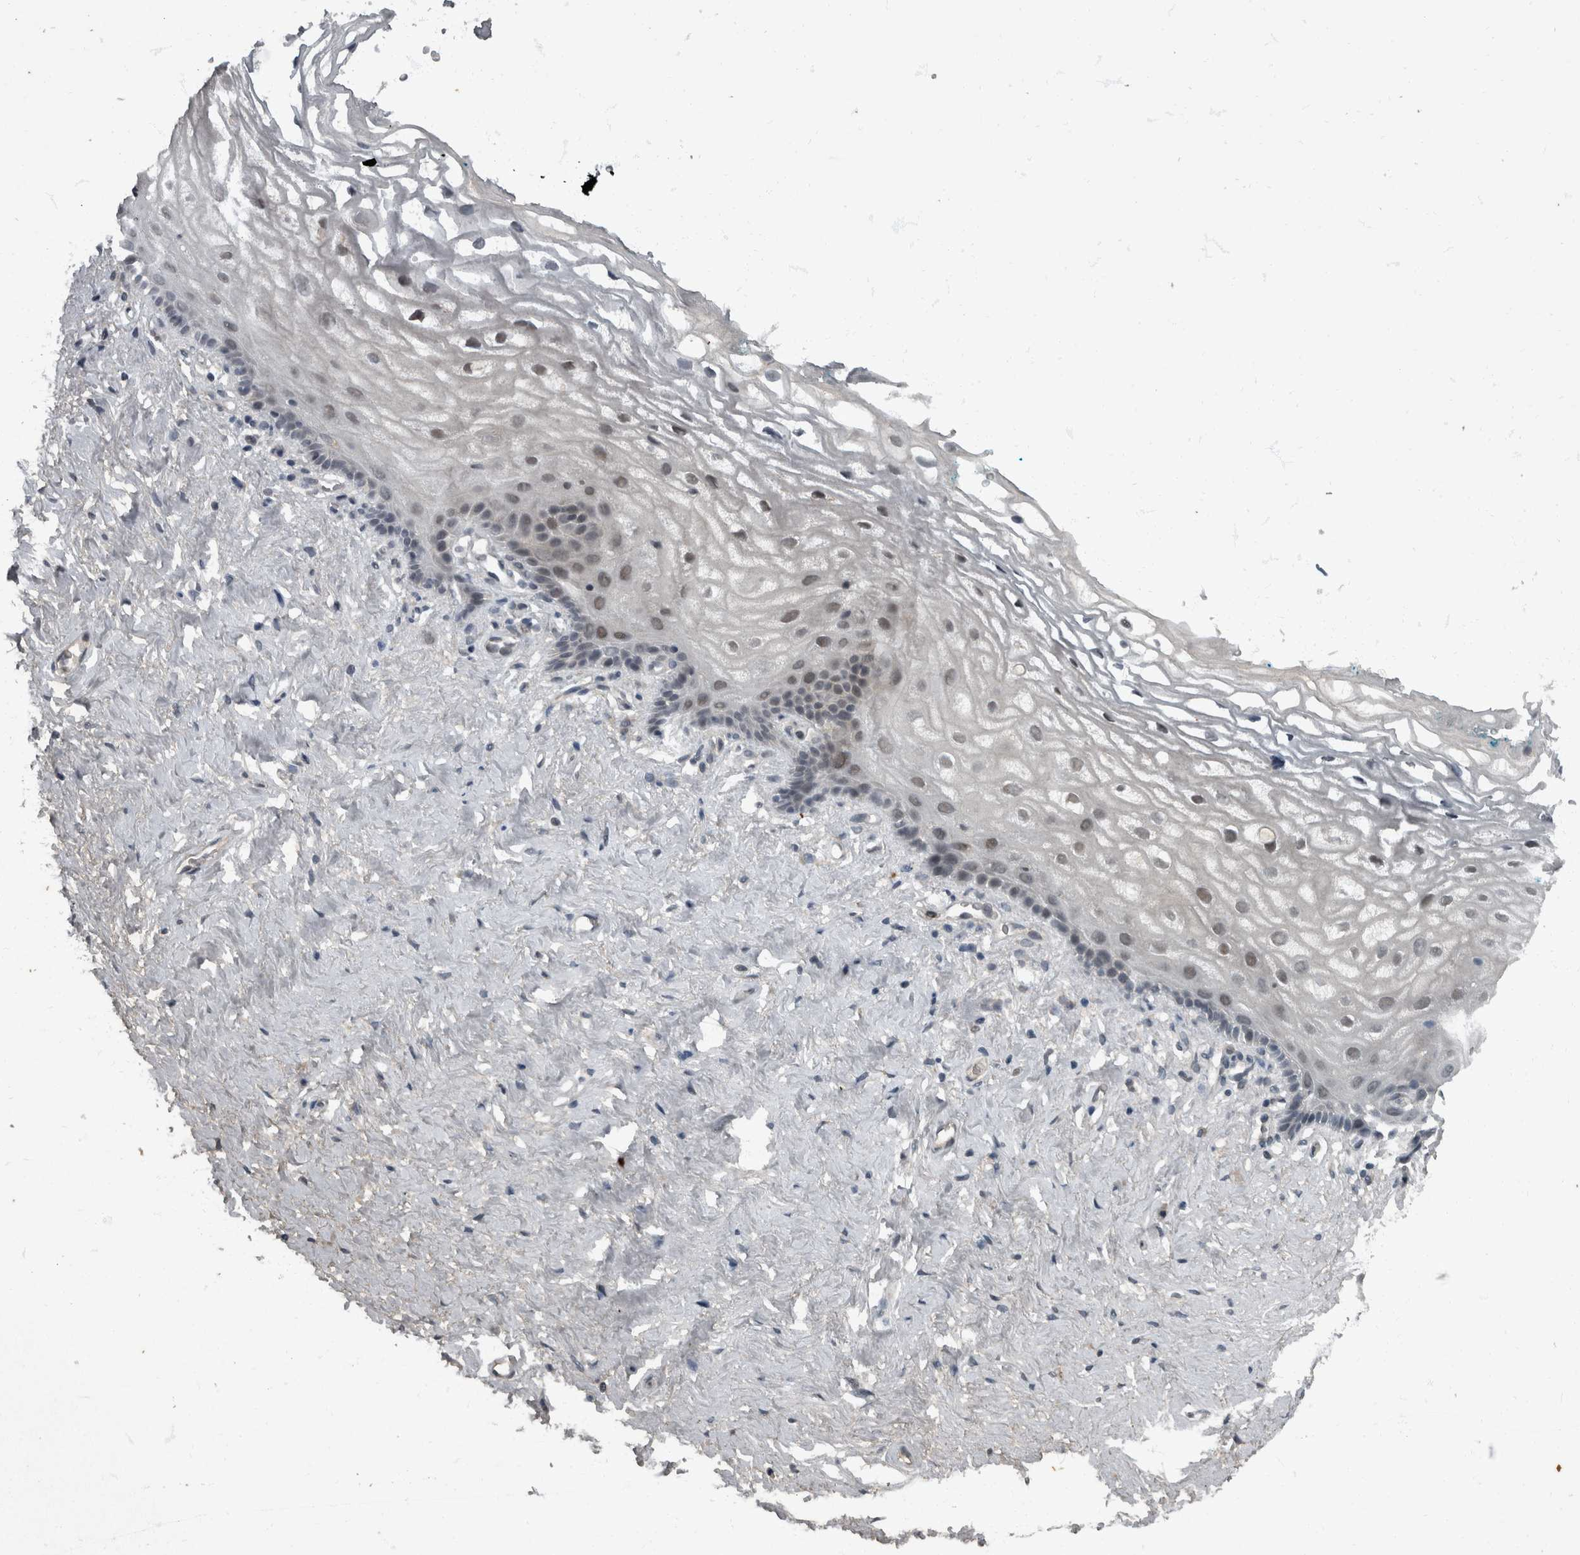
{"staining": {"intensity": "moderate", "quantity": ">75%", "location": "nuclear"}, "tissue": "vagina", "cell_type": "Squamous epithelial cells", "image_type": "normal", "snomed": [{"axis": "morphology", "description": "Normal tissue, NOS"}, {"axis": "morphology", "description": "Adenocarcinoma, NOS"}, {"axis": "topography", "description": "Rectum"}, {"axis": "topography", "description": "Vagina"}], "caption": "Protein staining of benign vagina shows moderate nuclear expression in approximately >75% of squamous epithelial cells. The protein is stained brown, and the nuclei are stained in blue (DAB (3,3'-diaminobenzidine) IHC with brightfield microscopy, high magnification).", "gene": "WDR33", "patient": {"sex": "female", "age": 71}}